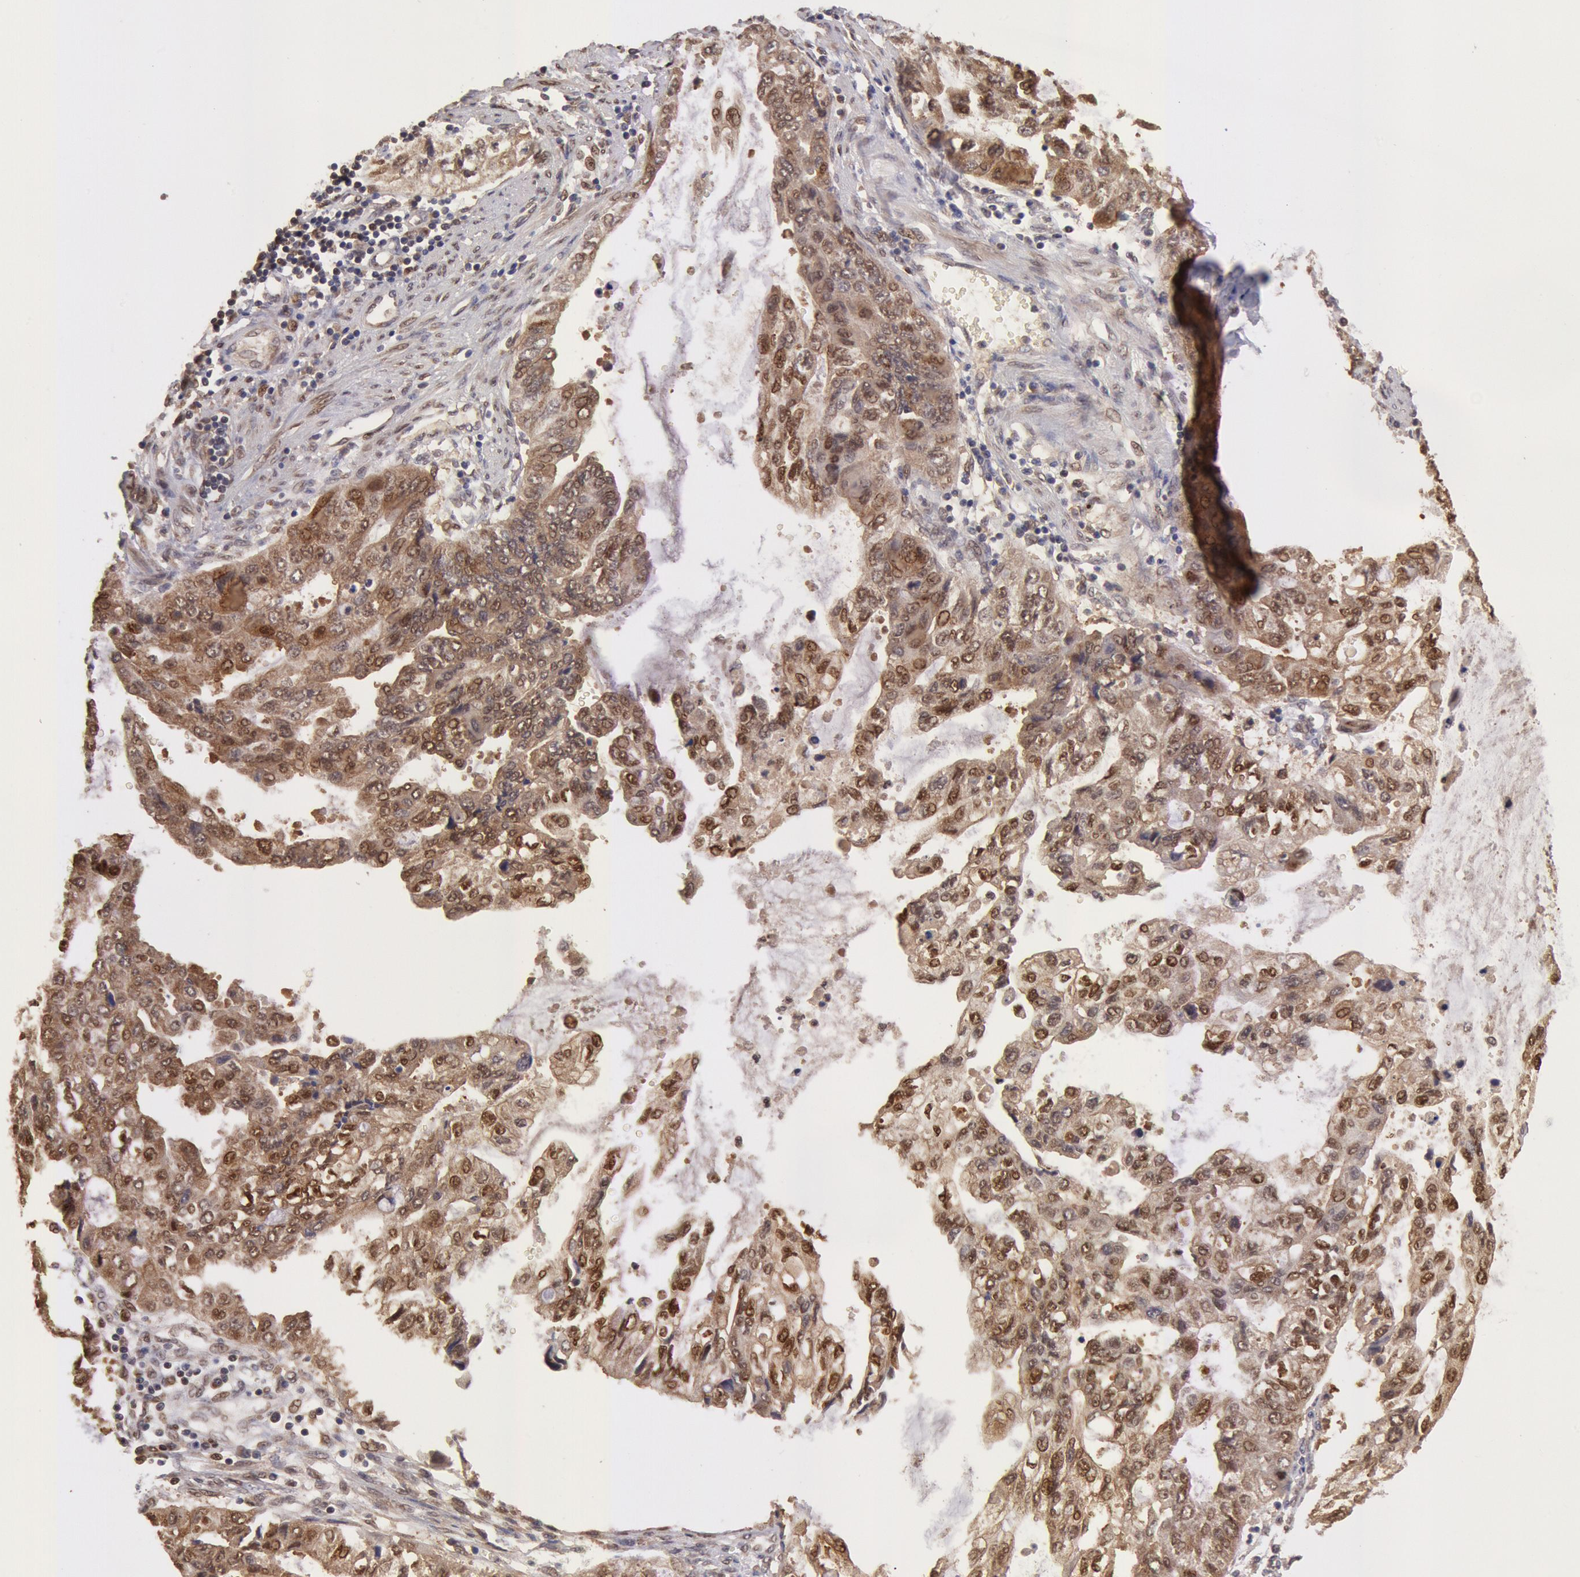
{"staining": {"intensity": "moderate", "quantity": ">75%", "location": "cytoplasmic/membranous,nuclear"}, "tissue": "stomach cancer", "cell_type": "Tumor cells", "image_type": "cancer", "snomed": [{"axis": "morphology", "description": "Adenocarcinoma, NOS"}, {"axis": "topography", "description": "Stomach, upper"}], "caption": "Immunohistochemistry (DAB) staining of human adenocarcinoma (stomach) shows moderate cytoplasmic/membranous and nuclear protein expression in about >75% of tumor cells.", "gene": "COMT", "patient": {"sex": "female", "age": 52}}